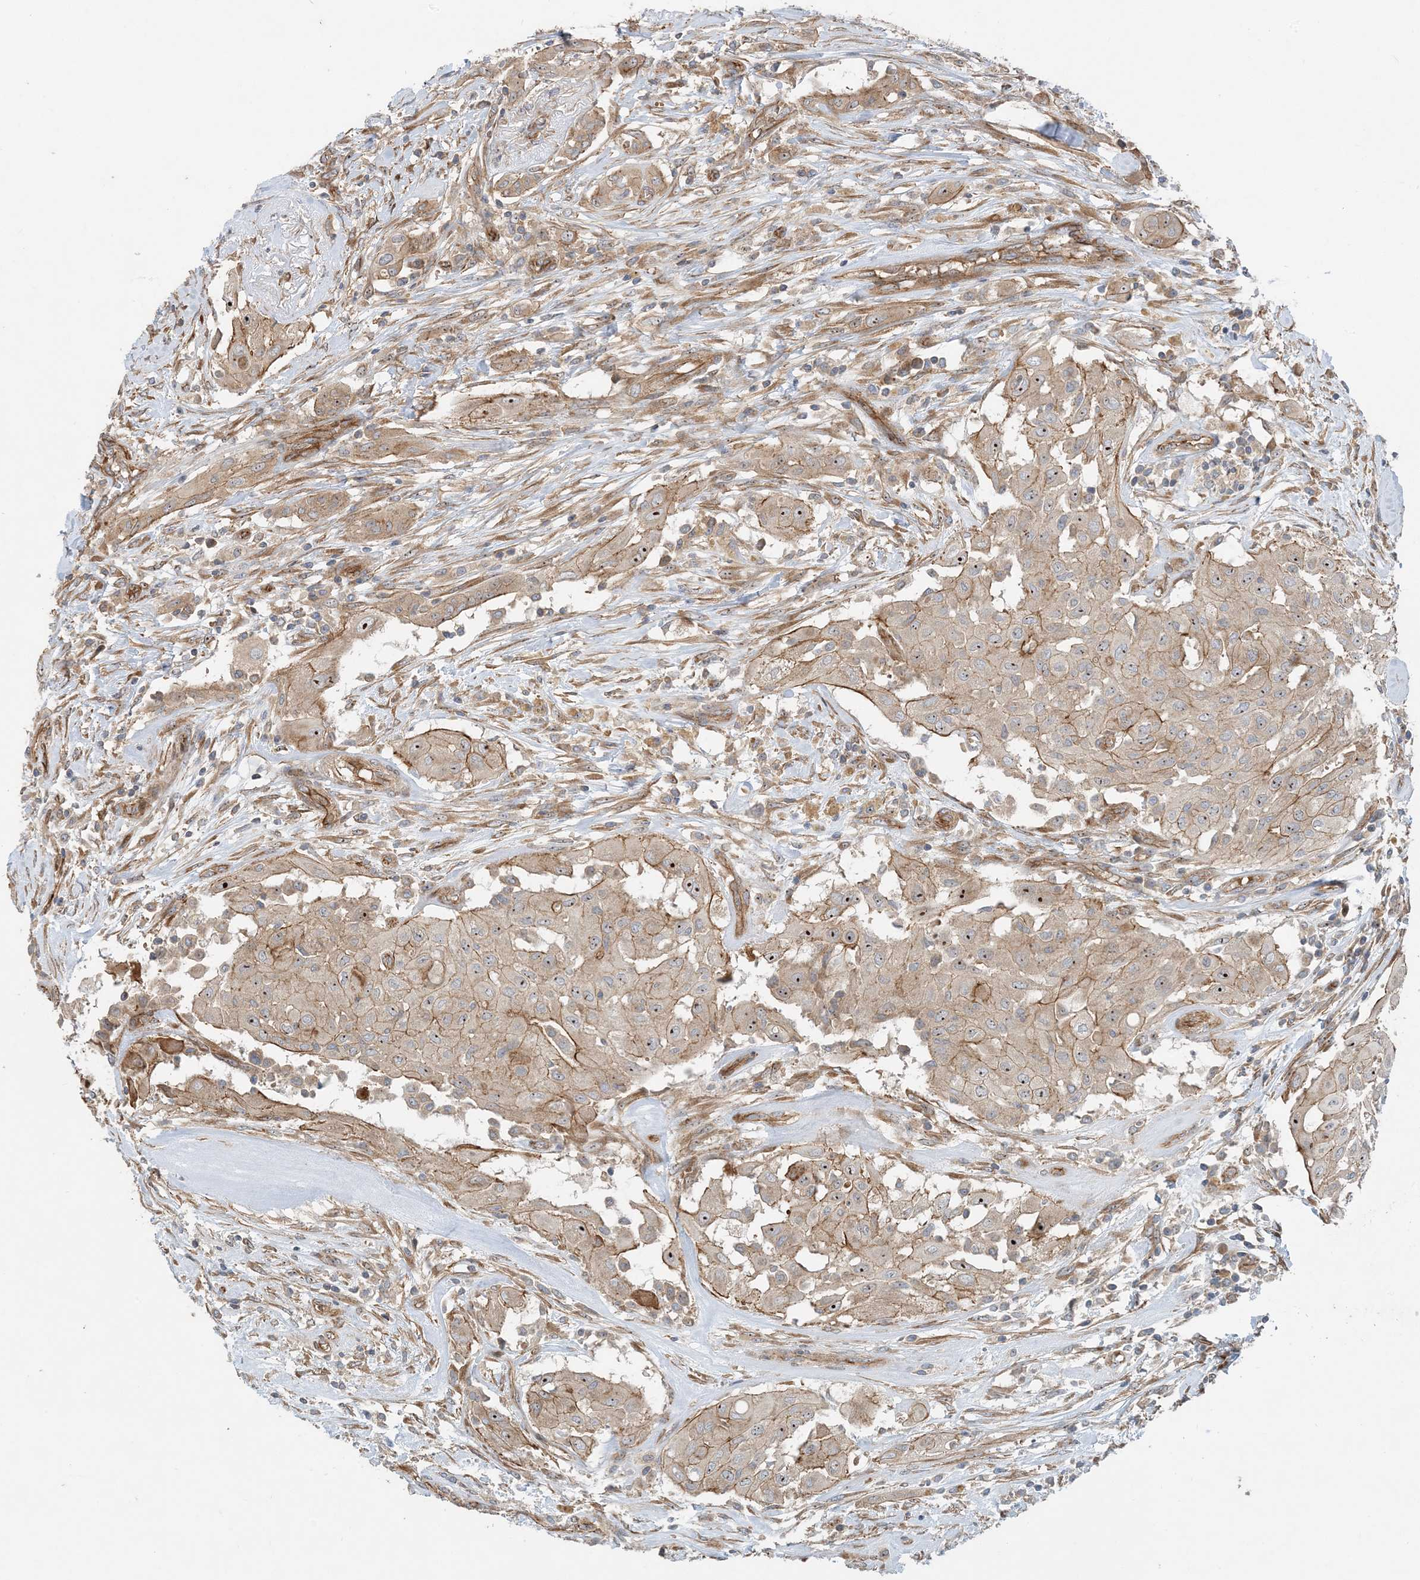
{"staining": {"intensity": "moderate", "quantity": "25%-75%", "location": "cytoplasmic/membranous,nuclear"}, "tissue": "thyroid cancer", "cell_type": "Tumor cells", "image_type": "cancer", "snomed": [{"axis": "morphology", "description": "Papillary adenocarcinoma, NOS"}, {"axis": "topography", "description": "Thyroid gland"}], "caption": "Papillary adenocarcinoma (thyroid) stained with a brown dye exhibits moderate cytoplasmic/membranous and nuclear positive staining in about 25%-75% of tumor cells.", "gene": "MYL5", "patient": {"sex": "female", "age": 59}}